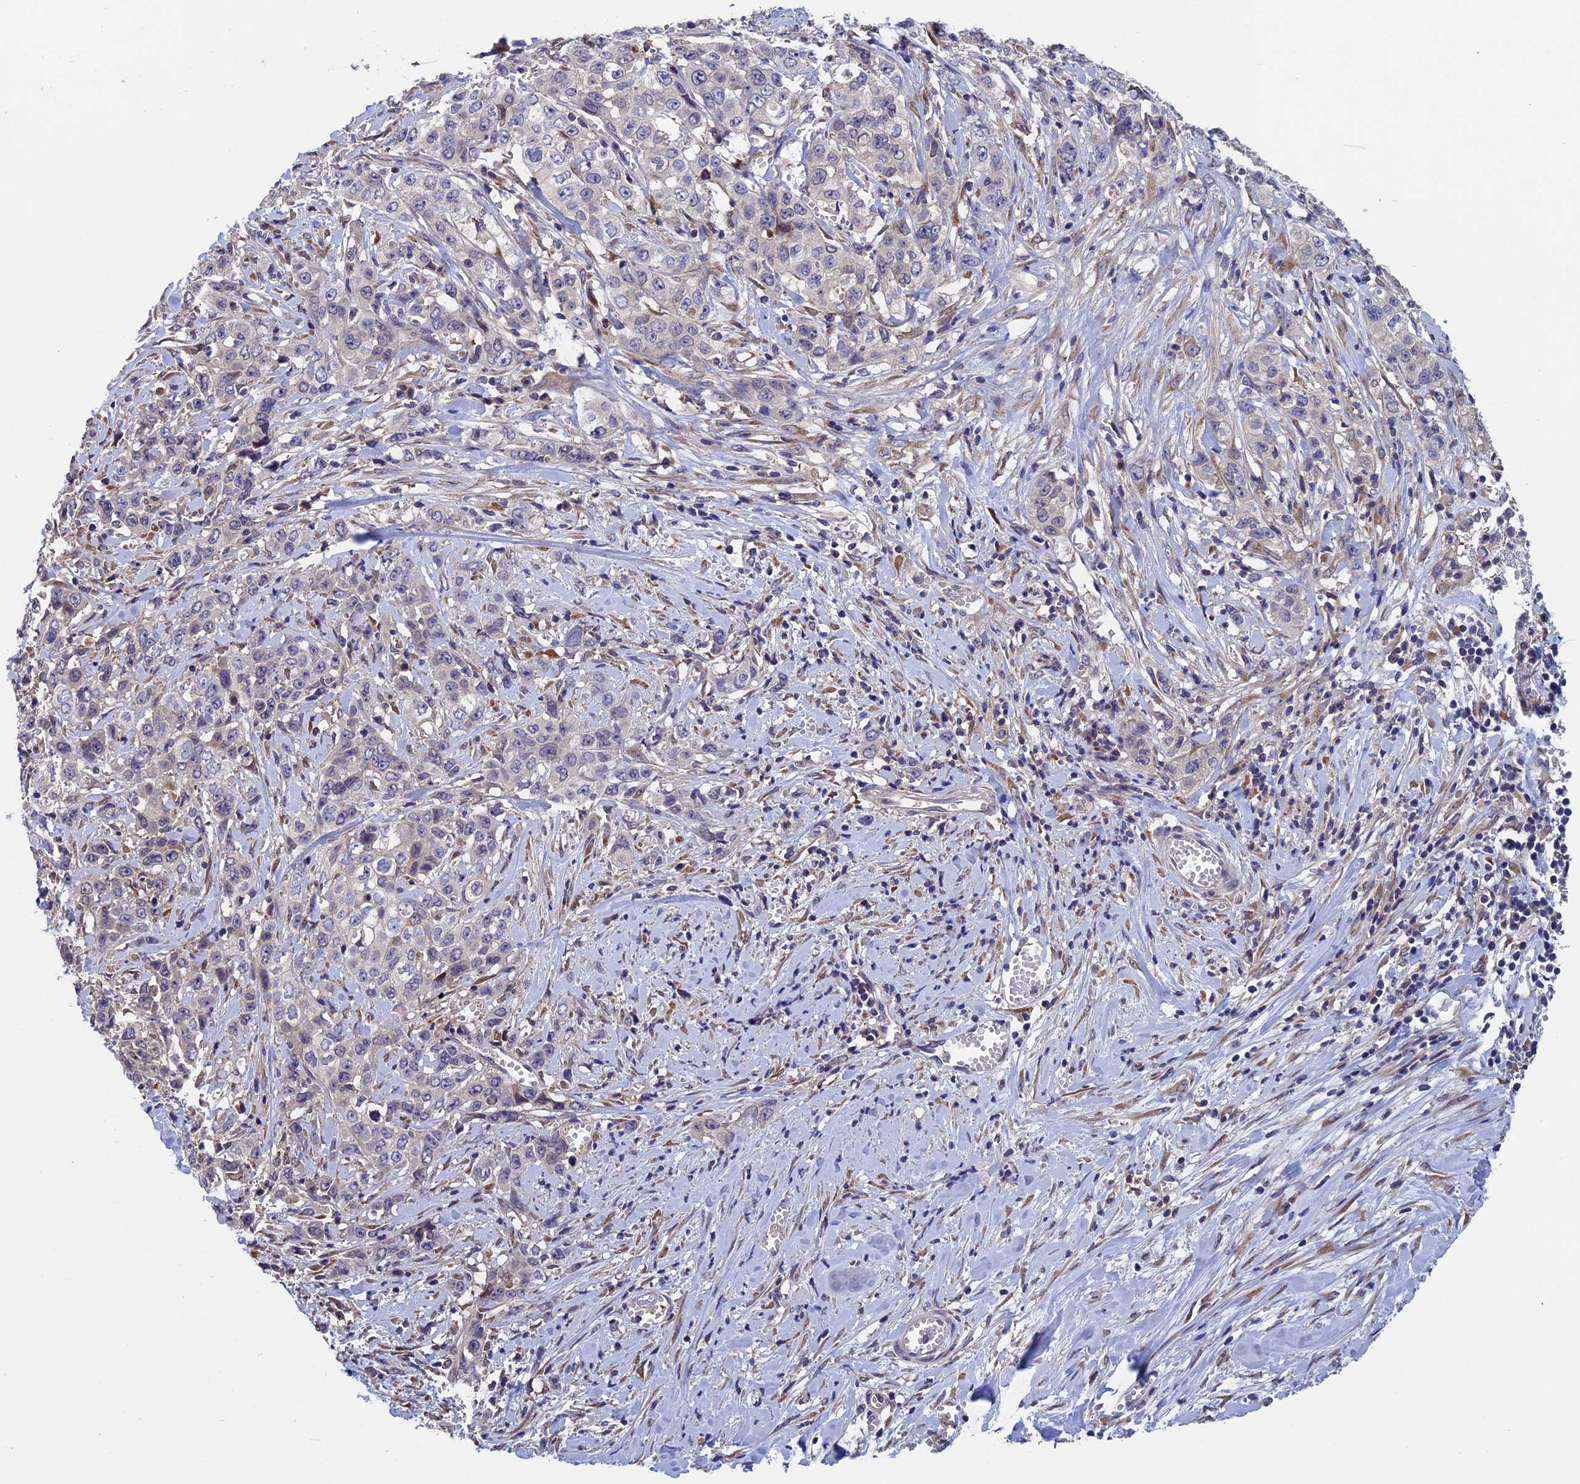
{"staining": {"intensity": "negative", "quantity": "none", "location": "none"}, "tissue": "stomach cancer", "cell_type": "Tumor cells", "image_type": "cancer", "snomed": [{"axis": "morphology", "description": "Adenocarcinoma, NOS"}, {"axis": "topography", "description": "Stomach, upper"}], "caption": "A micrograph of human stomach adenocarcinoma is negative for staining in tumor cells.", "gene": "LCMT1", "patient": {"sex": "male", "age": 62}}